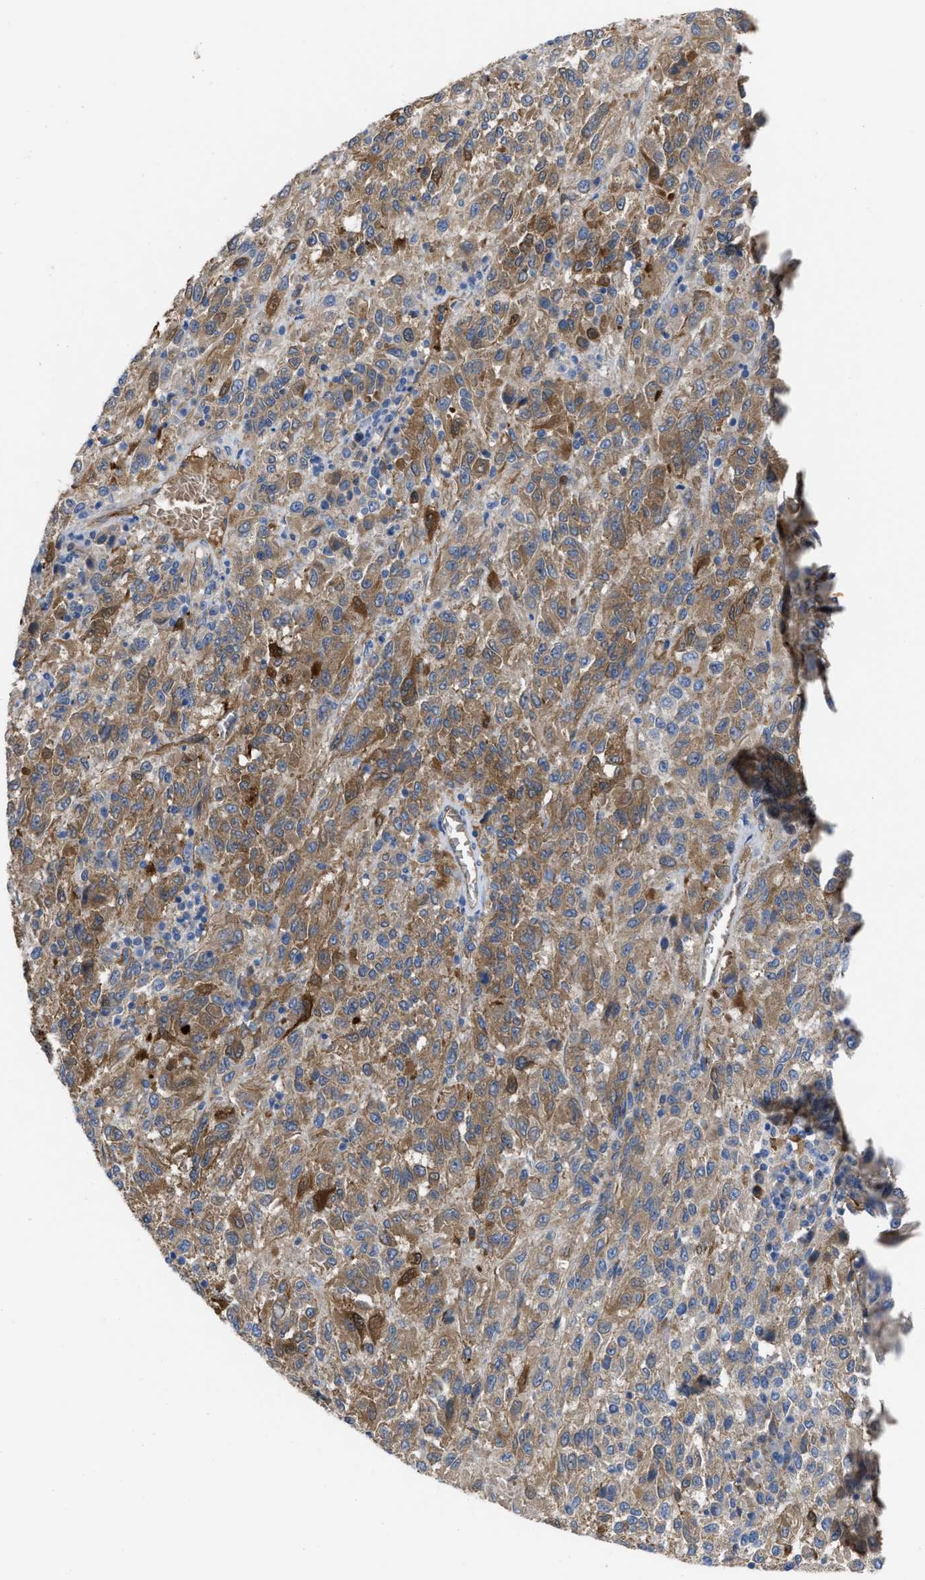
{"staining": {"intensity": "moderate", "quantity": ">75%", "location": "cytoplasmic/membranous"}, "tissue": "melanoma", "cell_type": "Tumor cells", "image_type": "cancer", "snomed": [{"axis": "morphology", "description": "Malignant melanoma, Metastatic site"}, {"axis": "topography", "description": "Lung"}], "caption": "Human melanoma stained for a protein (brown) shows moderate cytoplasmic/membranous positive staining in about >75% of tumor cells.", "gene": "TRIOBP", "patient": {"sex": "male", "age": 64}}